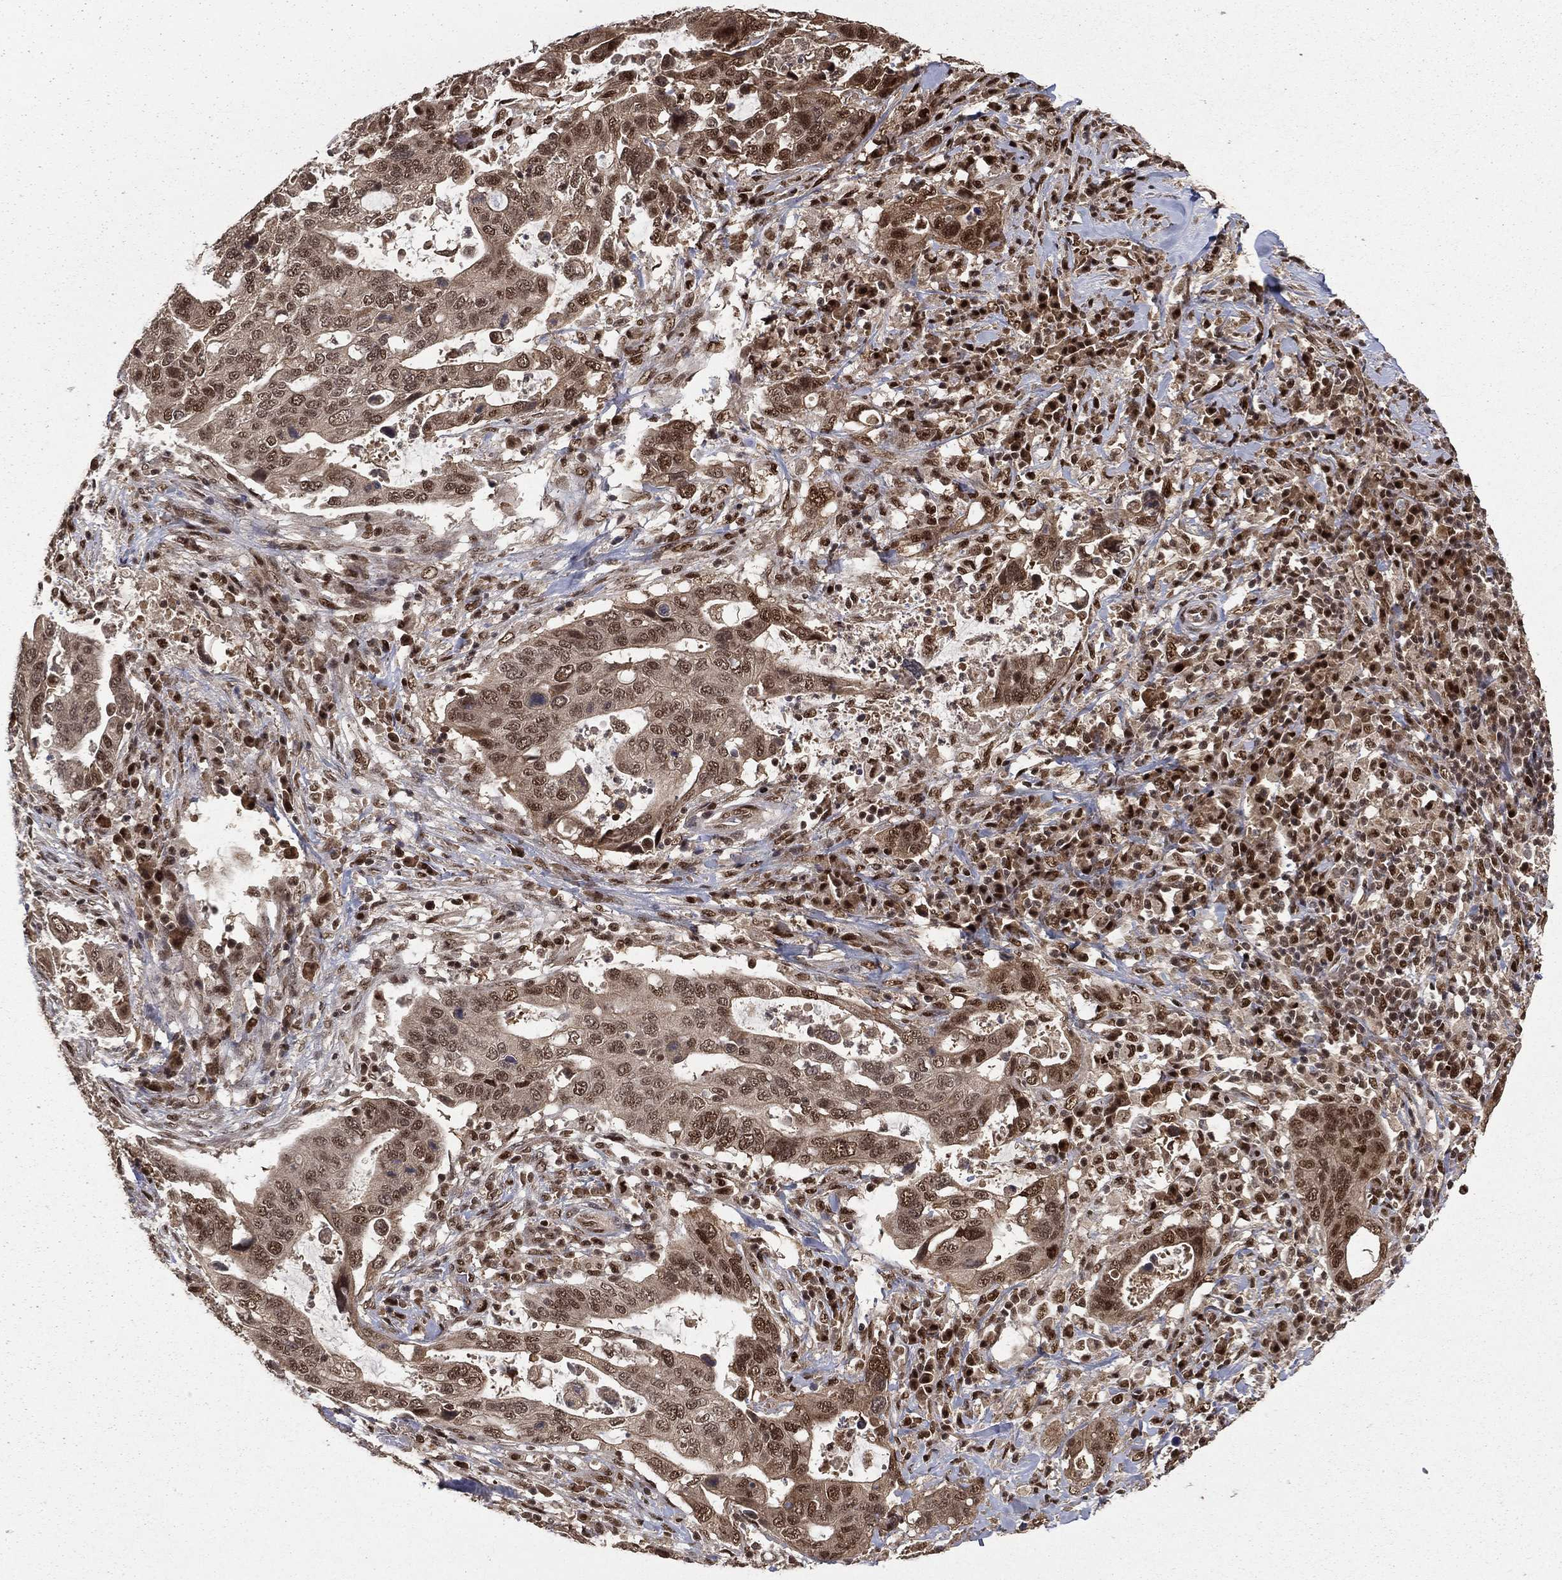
{"staining": {"intensity": "moderate", "quantity": ">75%", "location": "nuclear"}, "tissue": "stomach cancer", "cell_type": "Tumor cells", "image_type": "cancer", "snomed": [{"axis": "morphology", "description": "Adenocarcinoma, NOS"}, {"axis": "topography", "description": "Stomach"}], "caption": "IHC histopathology image of neoplastic tissue: human stomach cancer (adenocarcinoma) stained using immunohistochemistry (IHC) exhibits medium levels of moderate protein expression localized specifically in the nuclear of tumor cells, appearing as a nuclear brown color.", "gene": "JMJD6", "patient": {"sex": "male", "age": 54}}